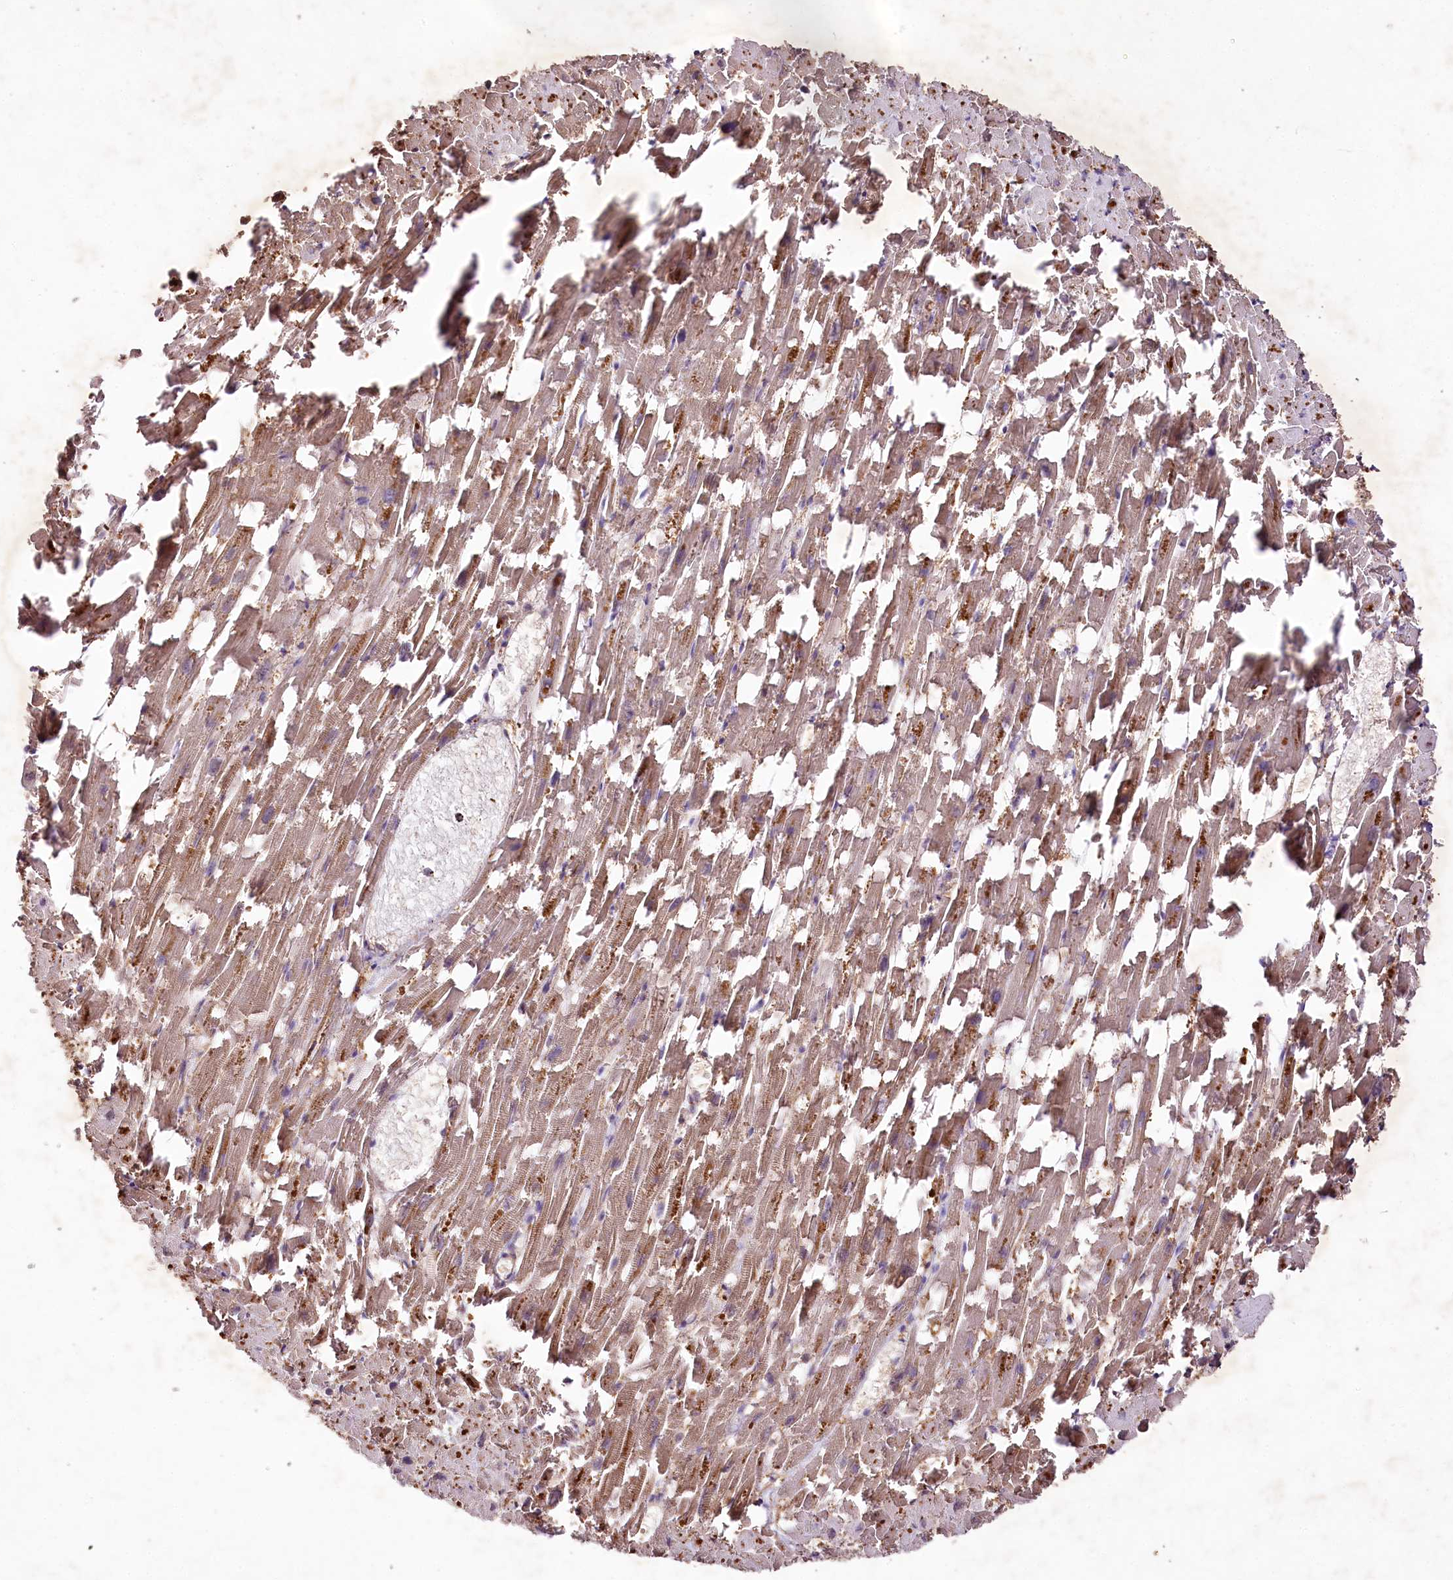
{"staining": {"intensity": "moderate", "quantity": ">75%", "location": "cytoplasmic/membranous"}, "tissue": "heart muscle", "cell_type": "Cardiomyocytes", "image_type": "normal", "snomed": [{"axis": "morphology", "description": "Normal tissue, NOS"}, {"axis": "topography", "description": "Heart"}], "caption": "IHC of benign human heart muscle displays medium levels of moderate cytoplasmic/membranous expression in about >75% of cardiomyocytes.", "gene": "DMP1", "patient": {"sex": "female", "age": 64}}